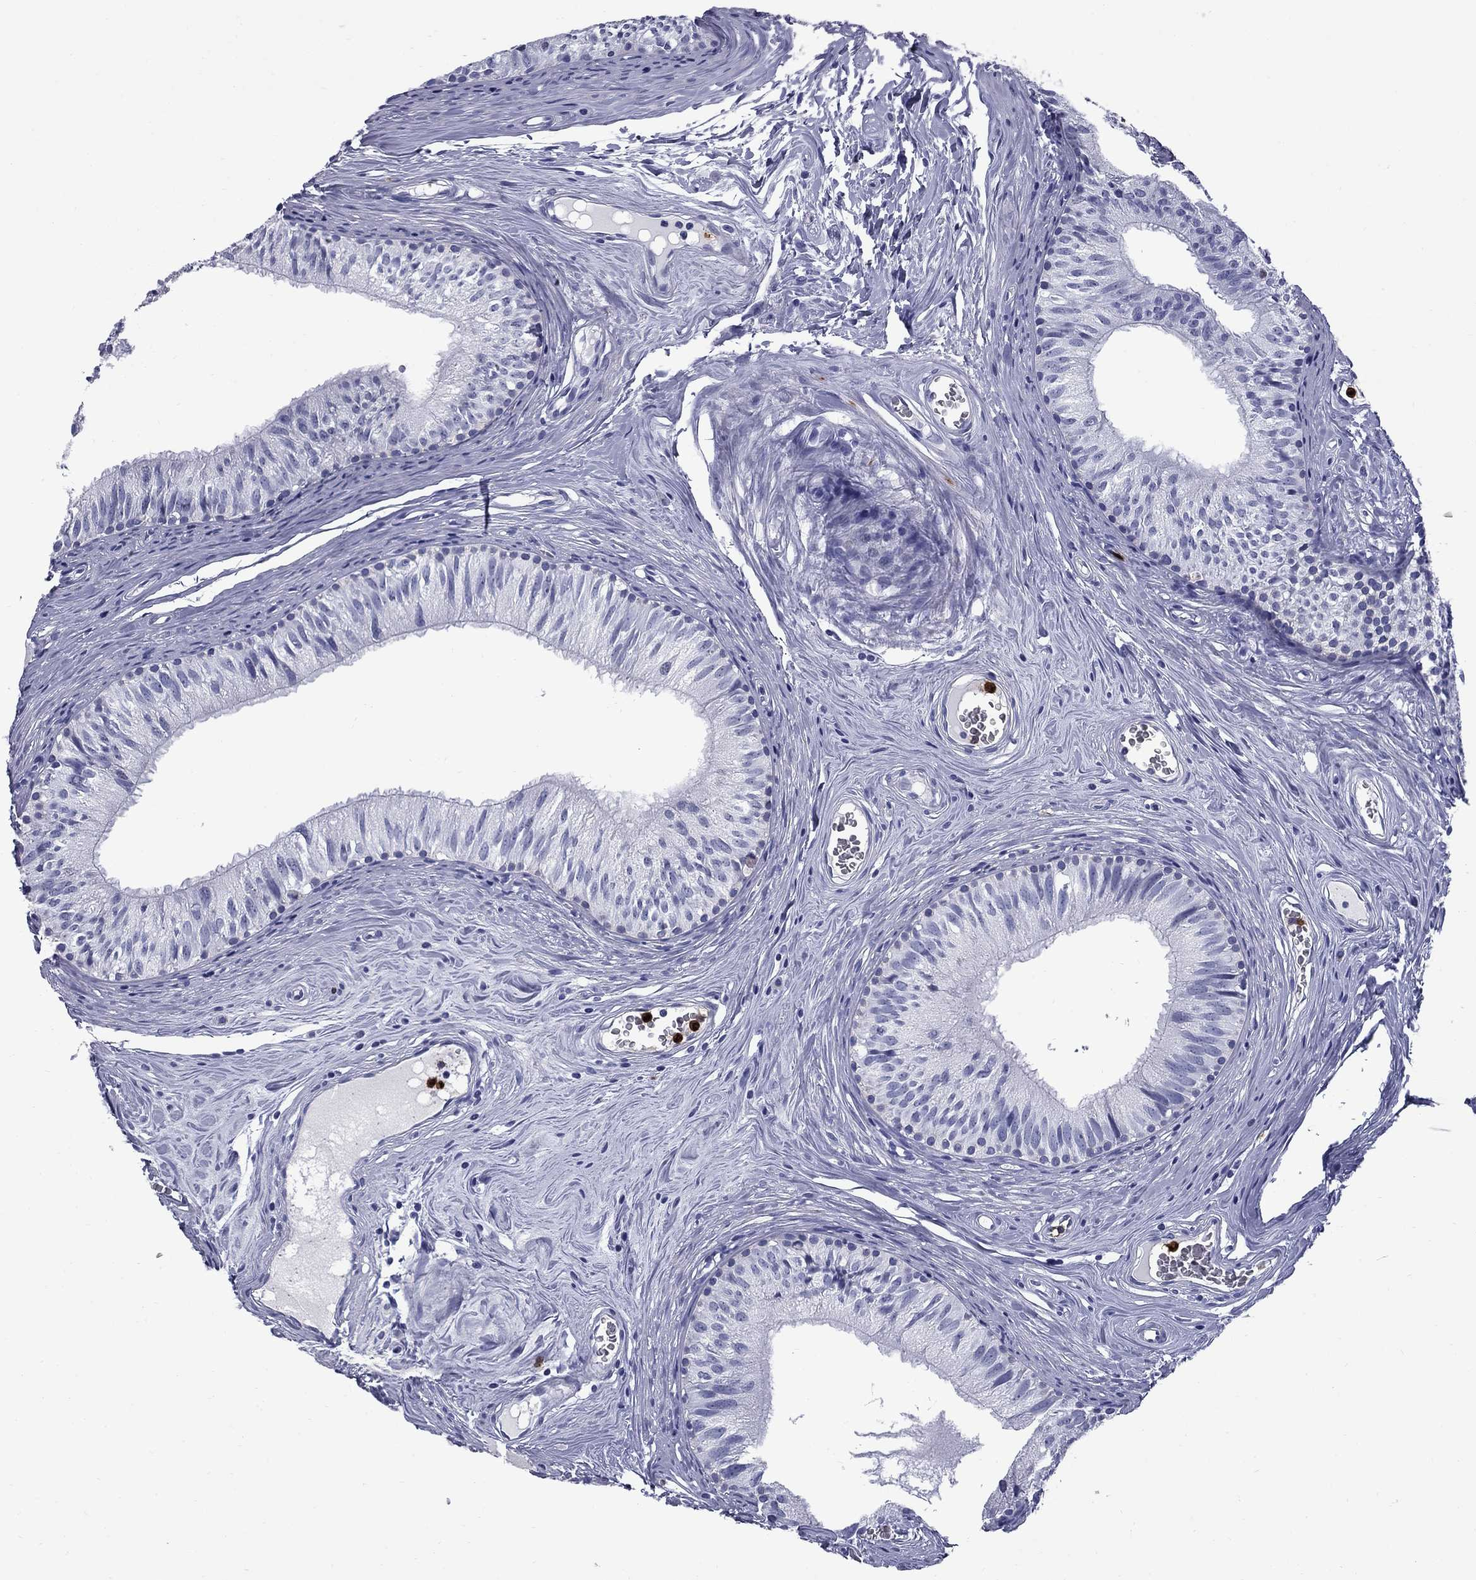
{"staining": {"intensity": "negative", "quantity": "none", "location": "none"}, "tissue": "epididymis", "cell_type": "Glandular cells", "image_type": "normal", "snomed": [{"axis": "morphology", "description": "Normal tissue, NOS"}, {"axis": "topography", "description": "Epididymis"}], "caption": "This is a histopathology image of immunohistochemistry (IHC) staining of benign epididymis, which shows no positivity in glandular cells.", "gene": "TRIM29", "patient": {"sex": "male", "age": 52}}